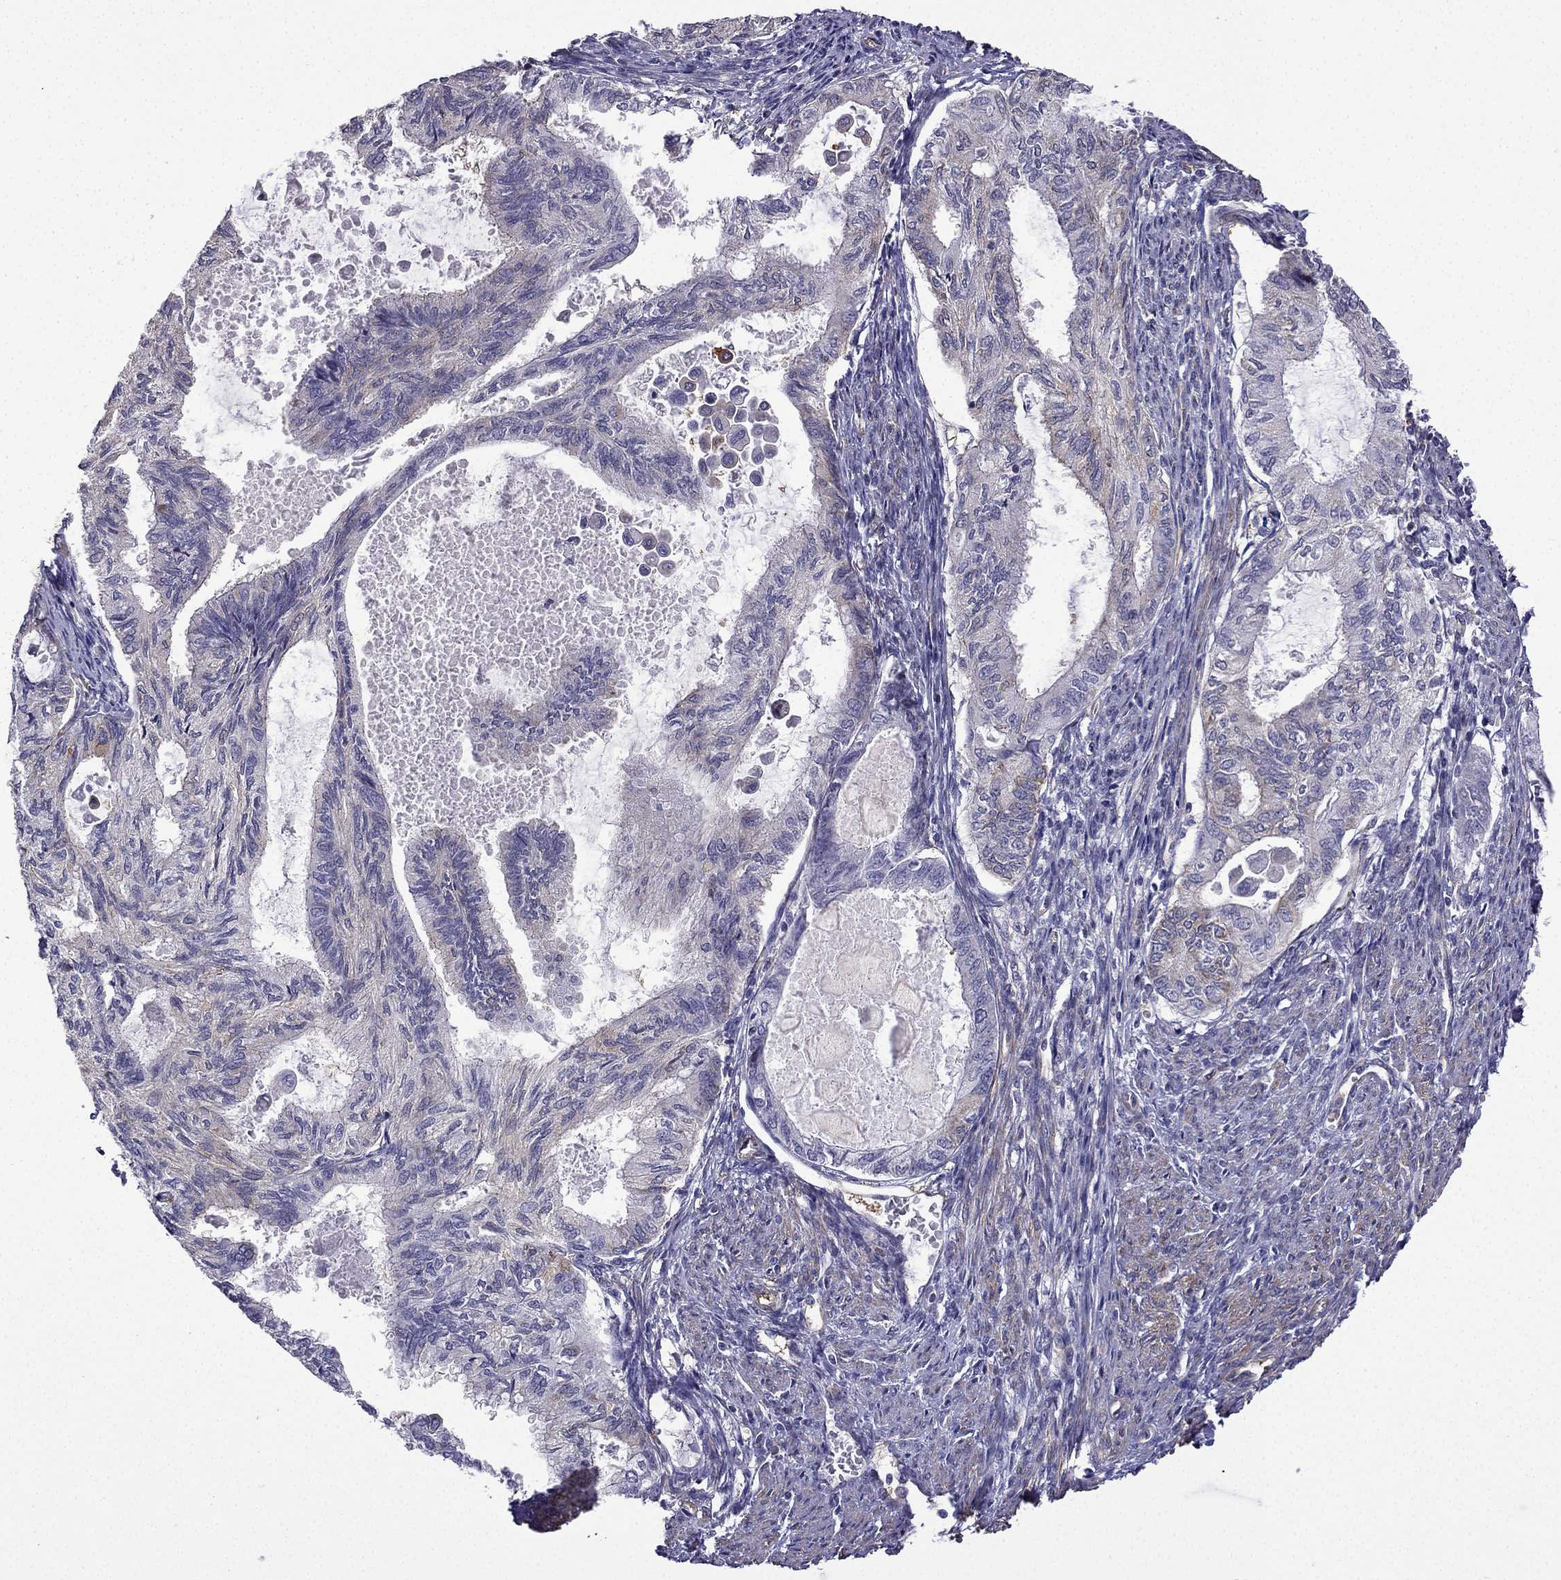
{"staining": {"intensity": "moderate", "quantity": "<25%", "location": "cytoplasmic/membranous"}, "tissue": "endometrial cancer", "cell_type": "Tumor cells", "image_type": "cancer", "snomed": [{"axis": "morphology", "description": "Adenocarcinoma, NOS"}, {"axis": "topography", "description": "Endometrium"}], "caption": "Adenocarcinoma (endometrial) was stained to show a protein in brown. There is low levels of moderate cytoplasmic/membranous staining in about <25% of tumor cells.", "gene": "MAP4", "patient": {"sex": "female", "age": 86}}